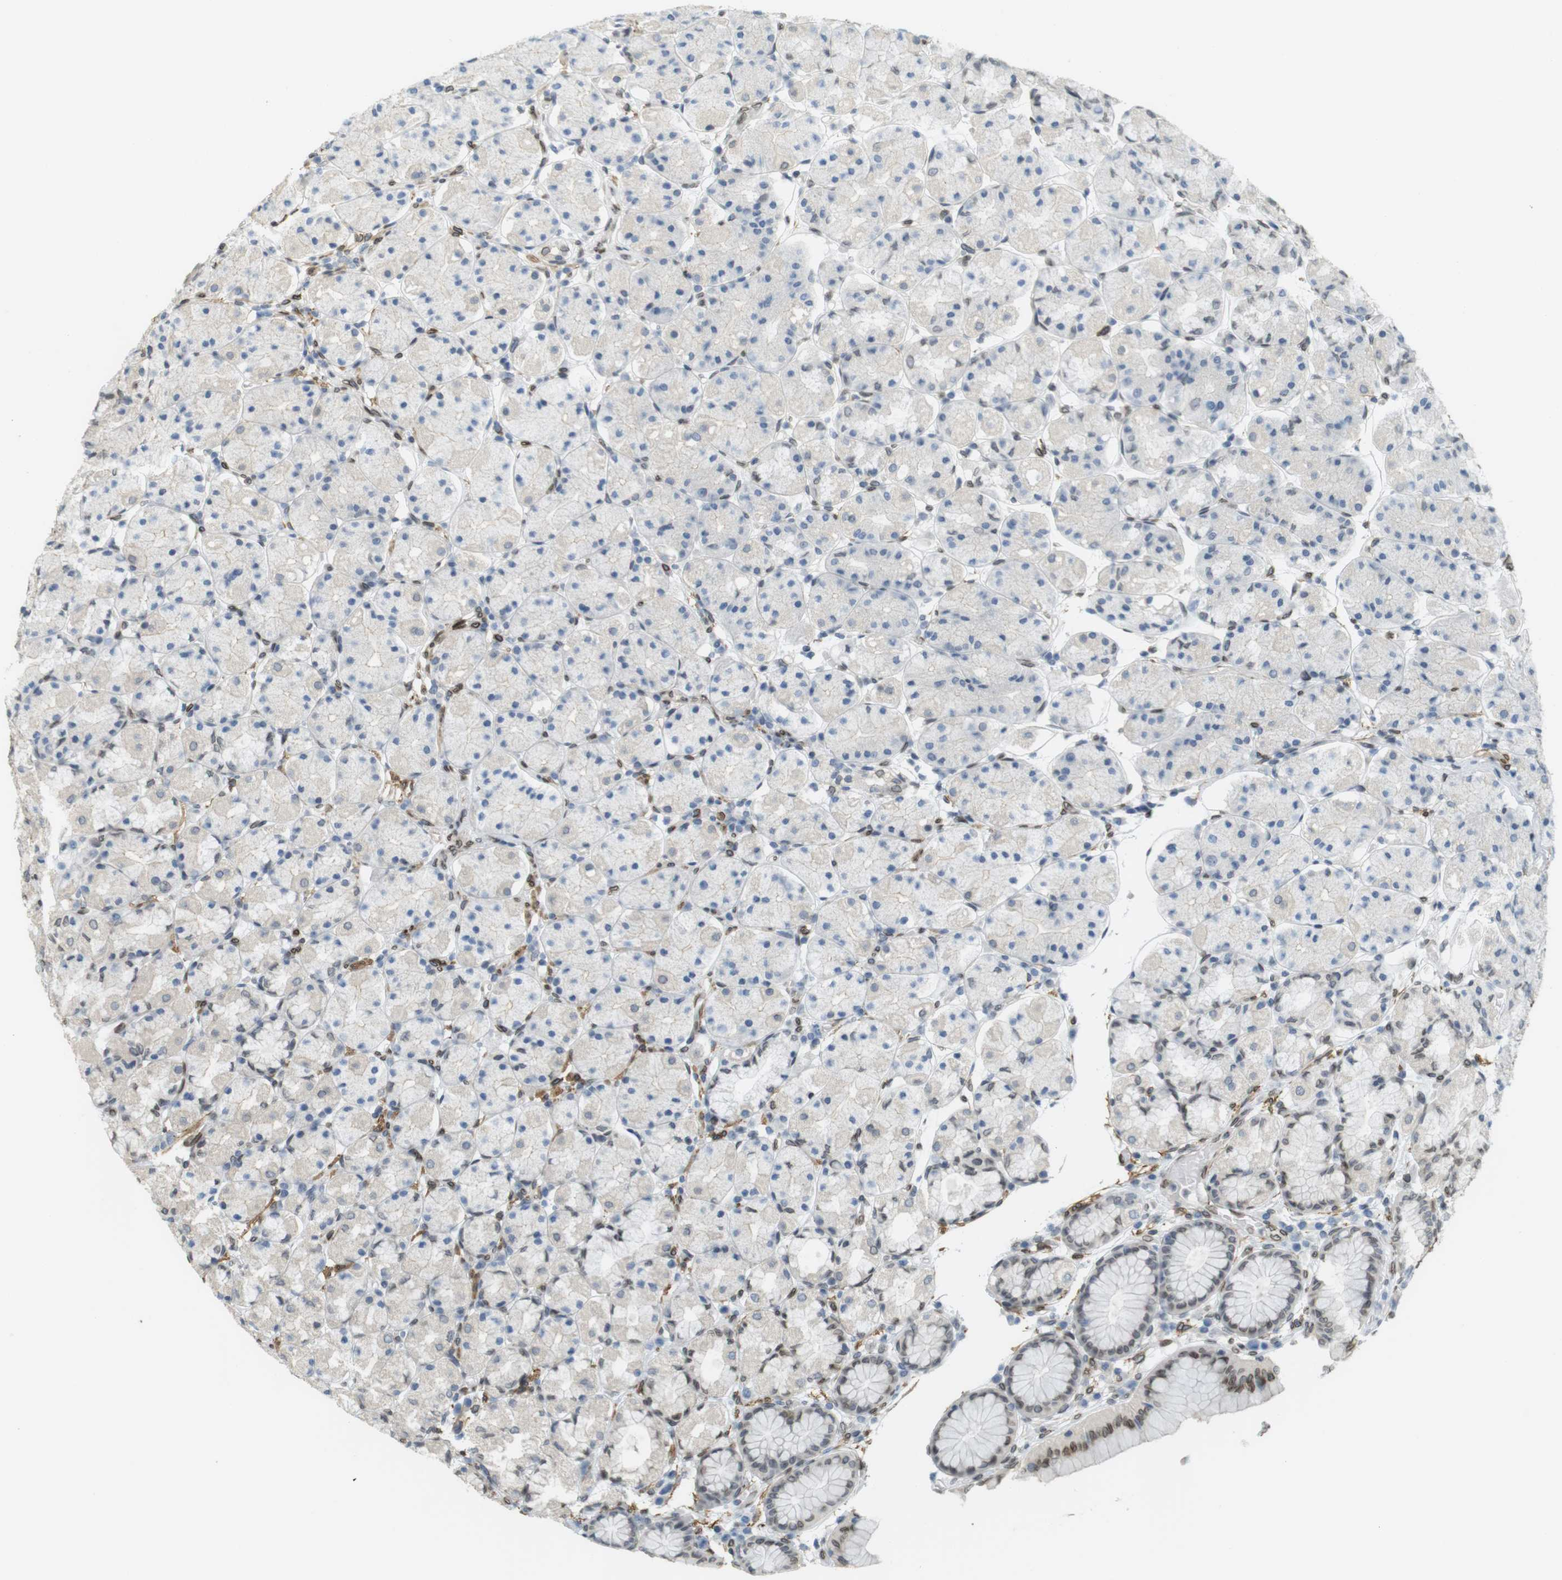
{"staining": {"intensity": "moderate", "quantity": "<25%", "location": "nuclear"}, "tissue": "stomach", "cell_type": "Glandular cells", "image_type": "normal", "snomed": [{"axis": "morphology", "description": "Normal tissue, NOS"}, {"axis": "topography", "description": "Stomach, upper"}], "caption": "Brown immunohistochemical staining in unremarkable stomach exhibits moderate nuclear expression in approximately <25% of glandular cells.", "gene": "ARL6IP6", "patient": {"sex": "male", "age": 68}}